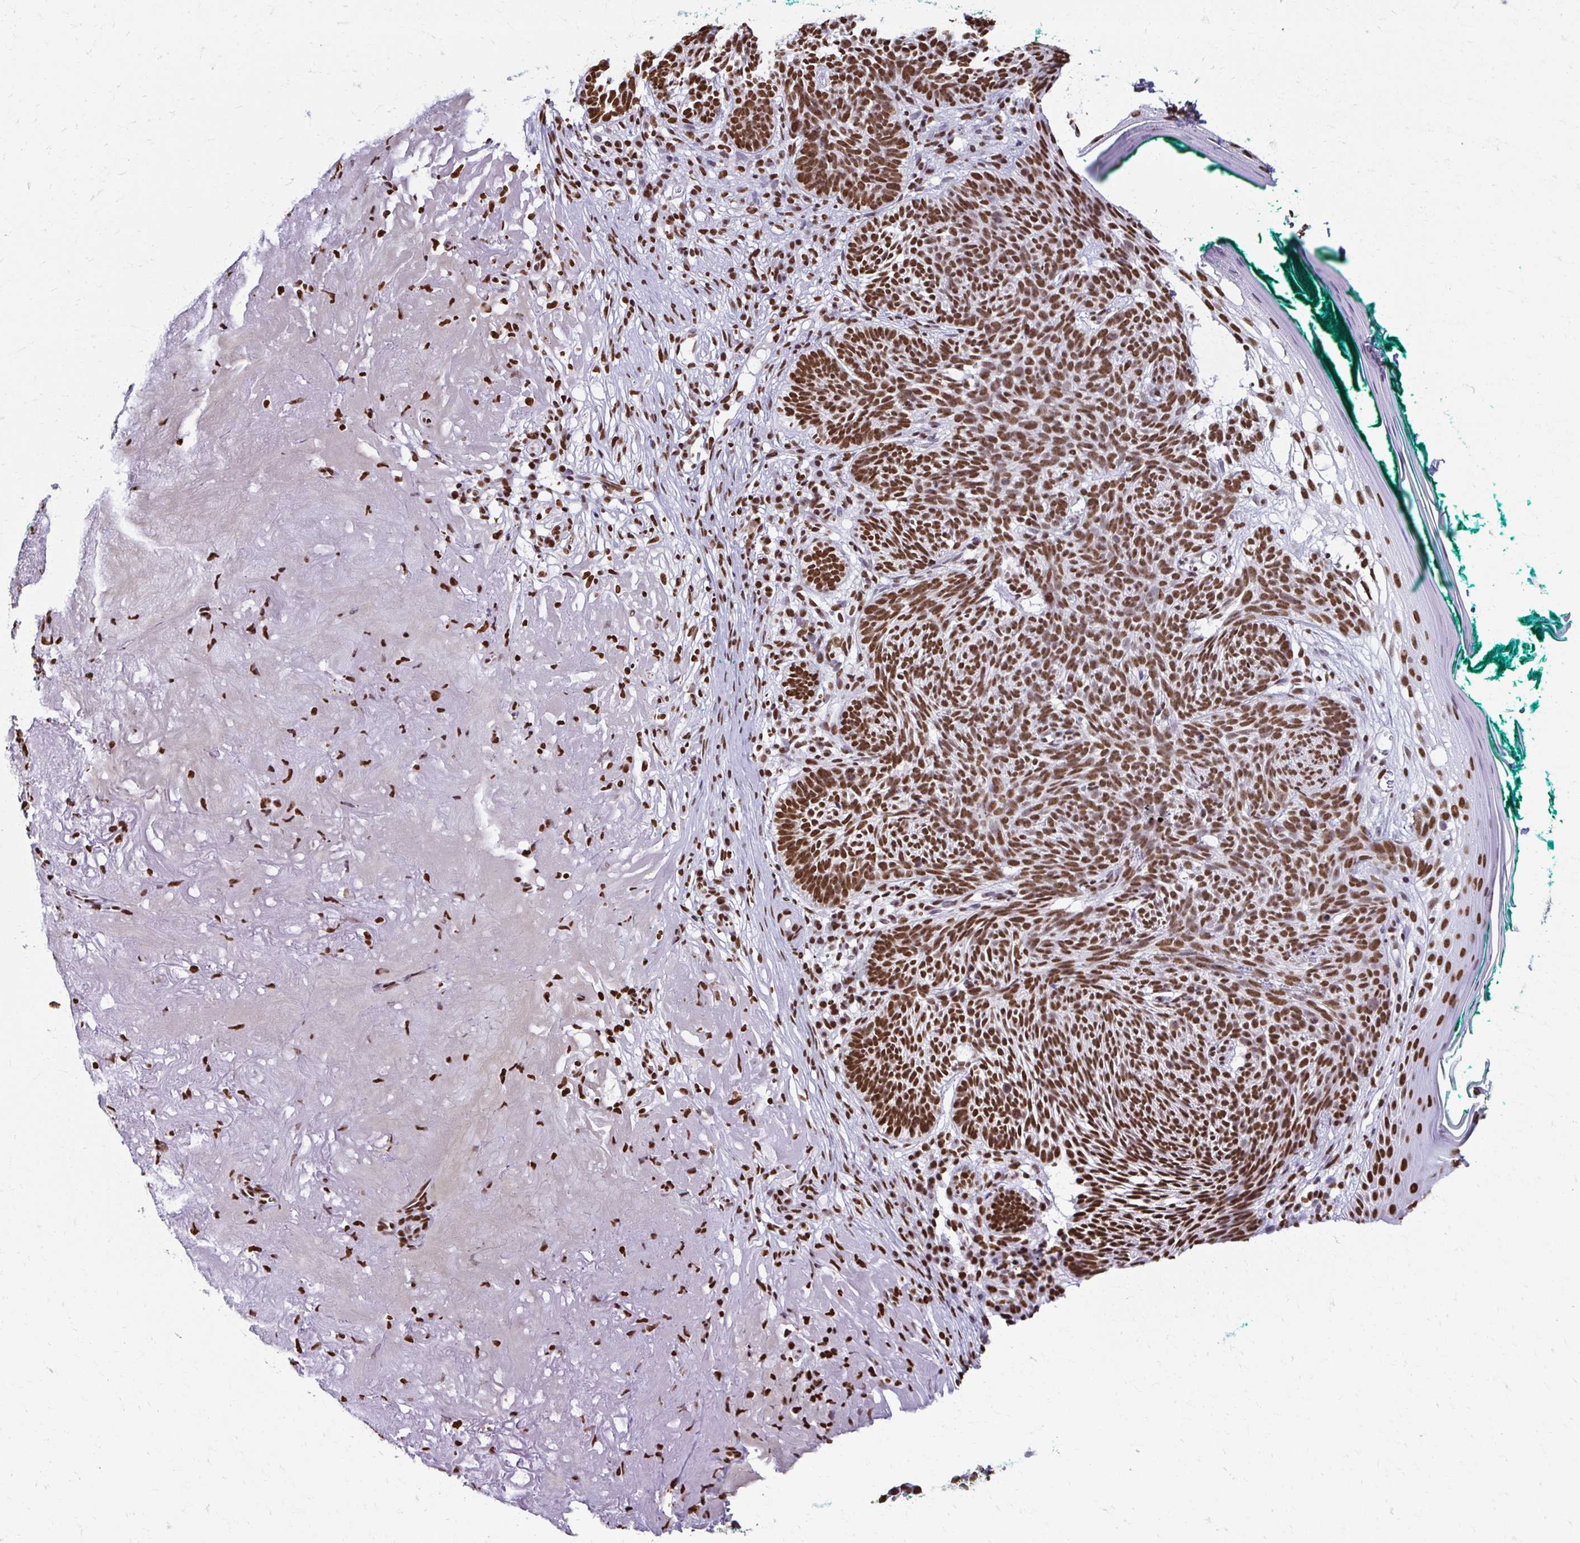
{"staining": {"intensity": "strong", "quantity": ">75%", "location": "nuclear"}, "tissue": "skin cancer", "cell_type": "Tumor cells", "image_type": "cancer", "snomed": [{"axis": "morphology", "description": "Basal cell carcinoma"}, {"axis": "topography", "description": "Skin"}, {"axis": "topography", "description": "Skin of face"}], "caption": "Human skin cancer stained with a brown dye displays strong nuclear positive expression in about >75% of tumor cells.", "gene": "NONO", "patient": {"sex": "female", "age": 80}}